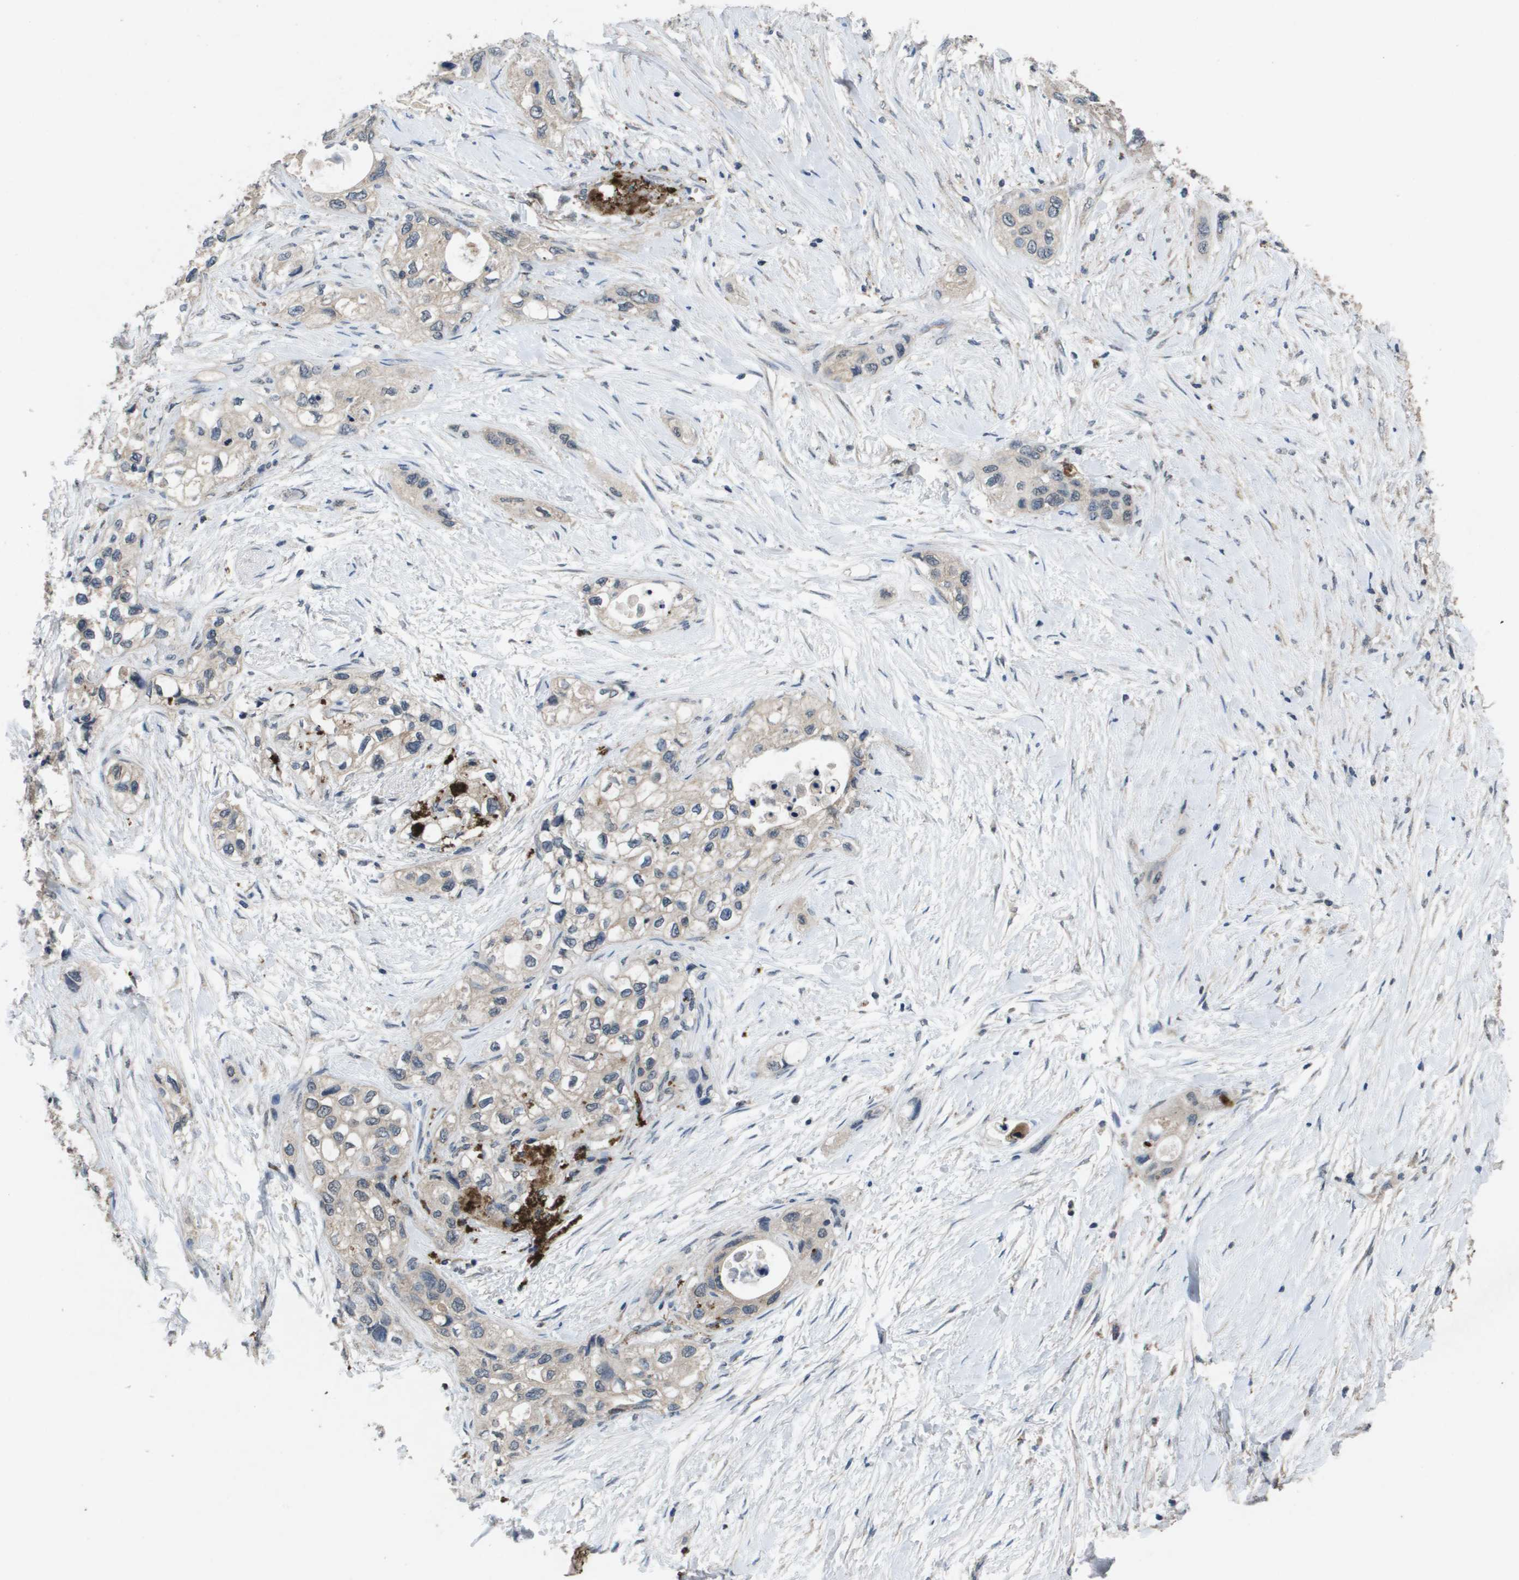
{"staining": {"intensity": "weak", "quantity": "<25%", "location": "cytoplasmic/membranous"}, "tissue": "pancreatic cancer", "cell_type": "Tumor cells", "image_type": "cancer", "snomed": [{"axis": "morphology", "description": "Adenocarcinoma, NOS"}, {"axis": "topography", "description": "Pancreas"}], "caption": "Immunohistochemical staining of pancreatic cancer demonstrates no significant expression in tumor cells. (DAB (3,3'-diaminobenzidine) immunohistochemistry visualized using brightfield microscopy, high magnification).", "gene": "PROC", "patient": {"sex": "female", "age": 70}}